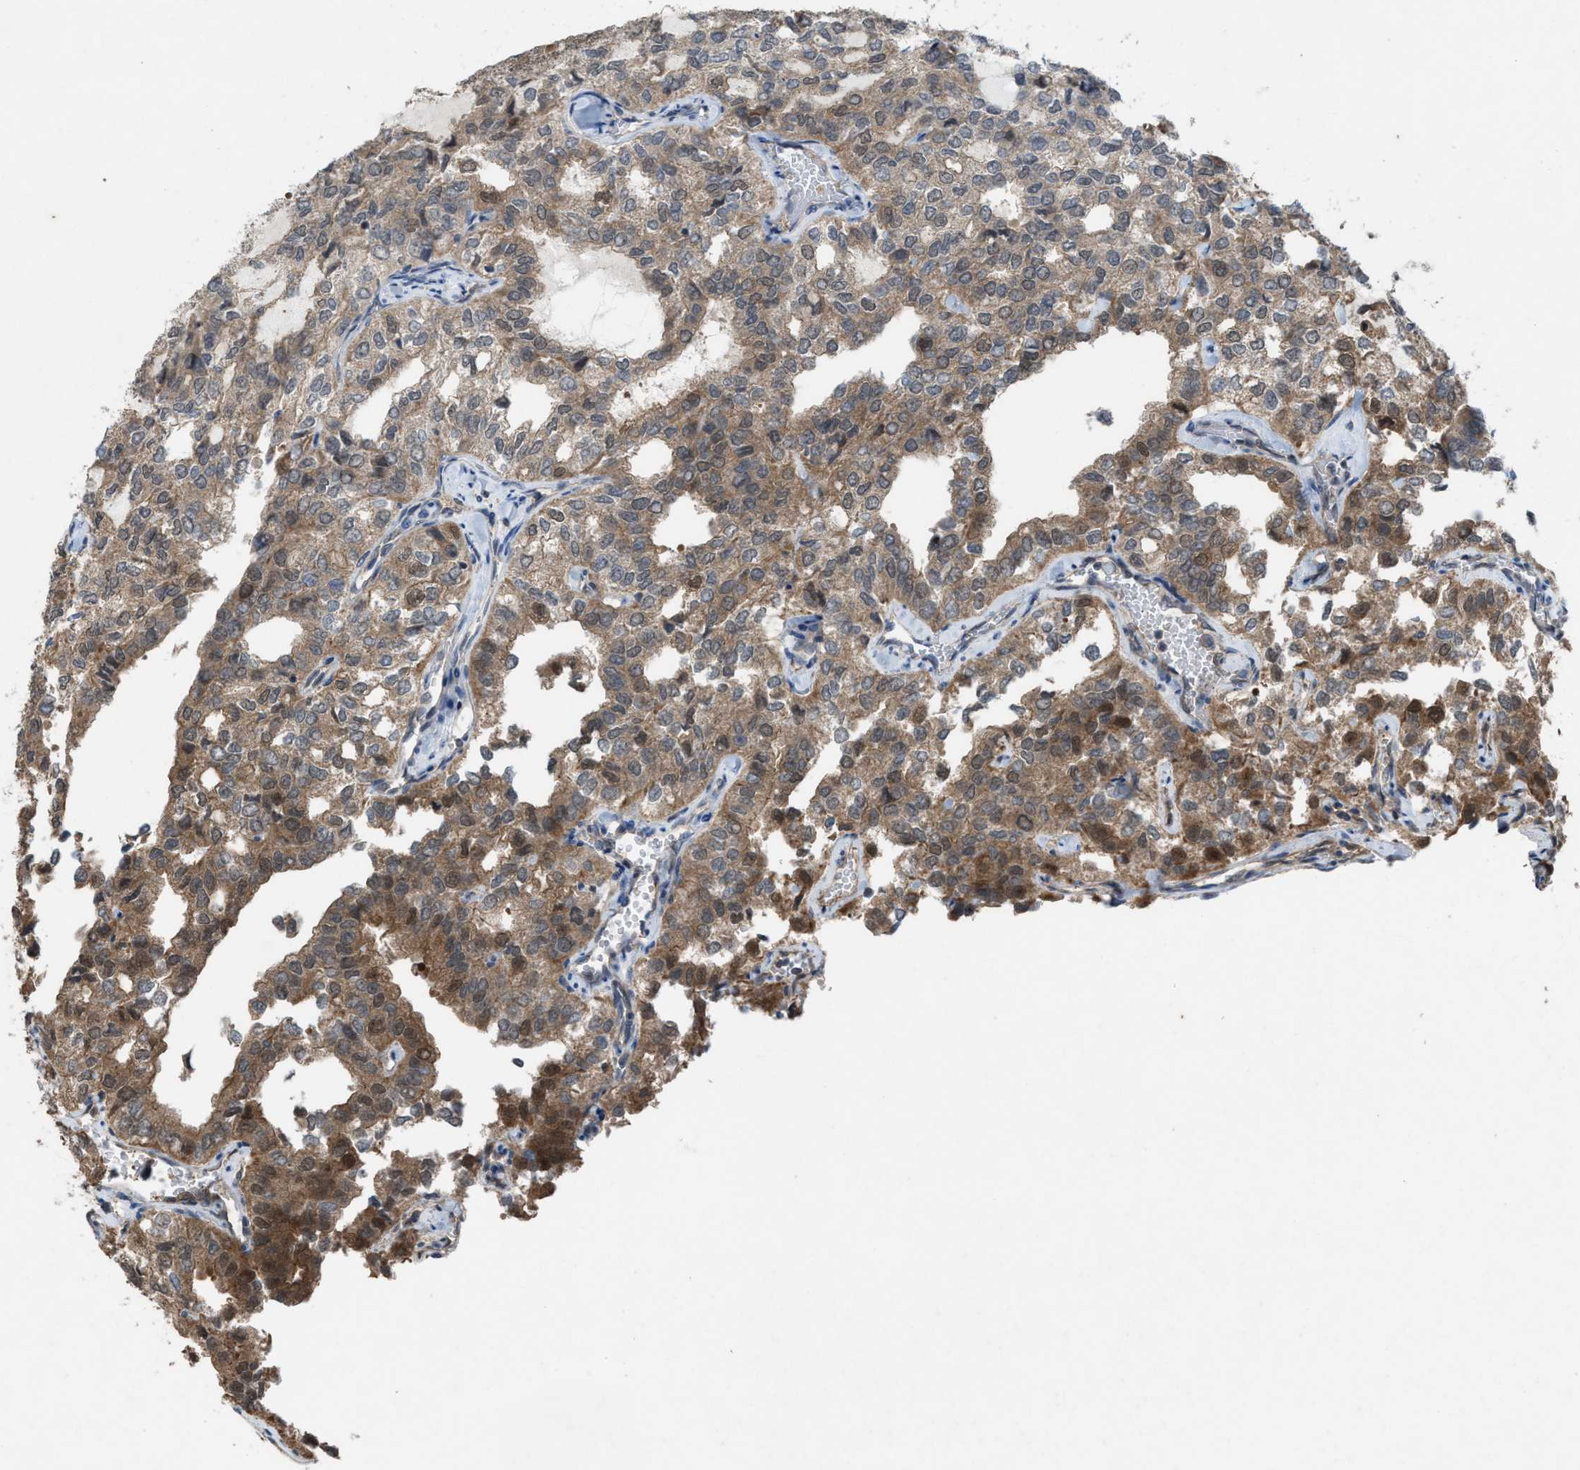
{"staining": {"intensity": "moderate", "quantity": ">75%", "location": "cytoplasmic/membranous"}, "tissue": "thyroid cancer", "cell_type": "Tumor cells", "image_type": "cancer", "snomed": [{"axis": "morphology", "description": "Follicular adenoma carcinoma, NOS"}, {"axis": "topography", "description": "Thyroid gland"}], "caption": "The histopathology image displays a brown stain indicating the presence of a protein in the cytoplasmic/membranous of tumor cells in thyroid follicular adenoma carcinoma. Nuclei are stained in blue.", "gene": "PLAA", "patient": {"sex": "male", "age": 75}}